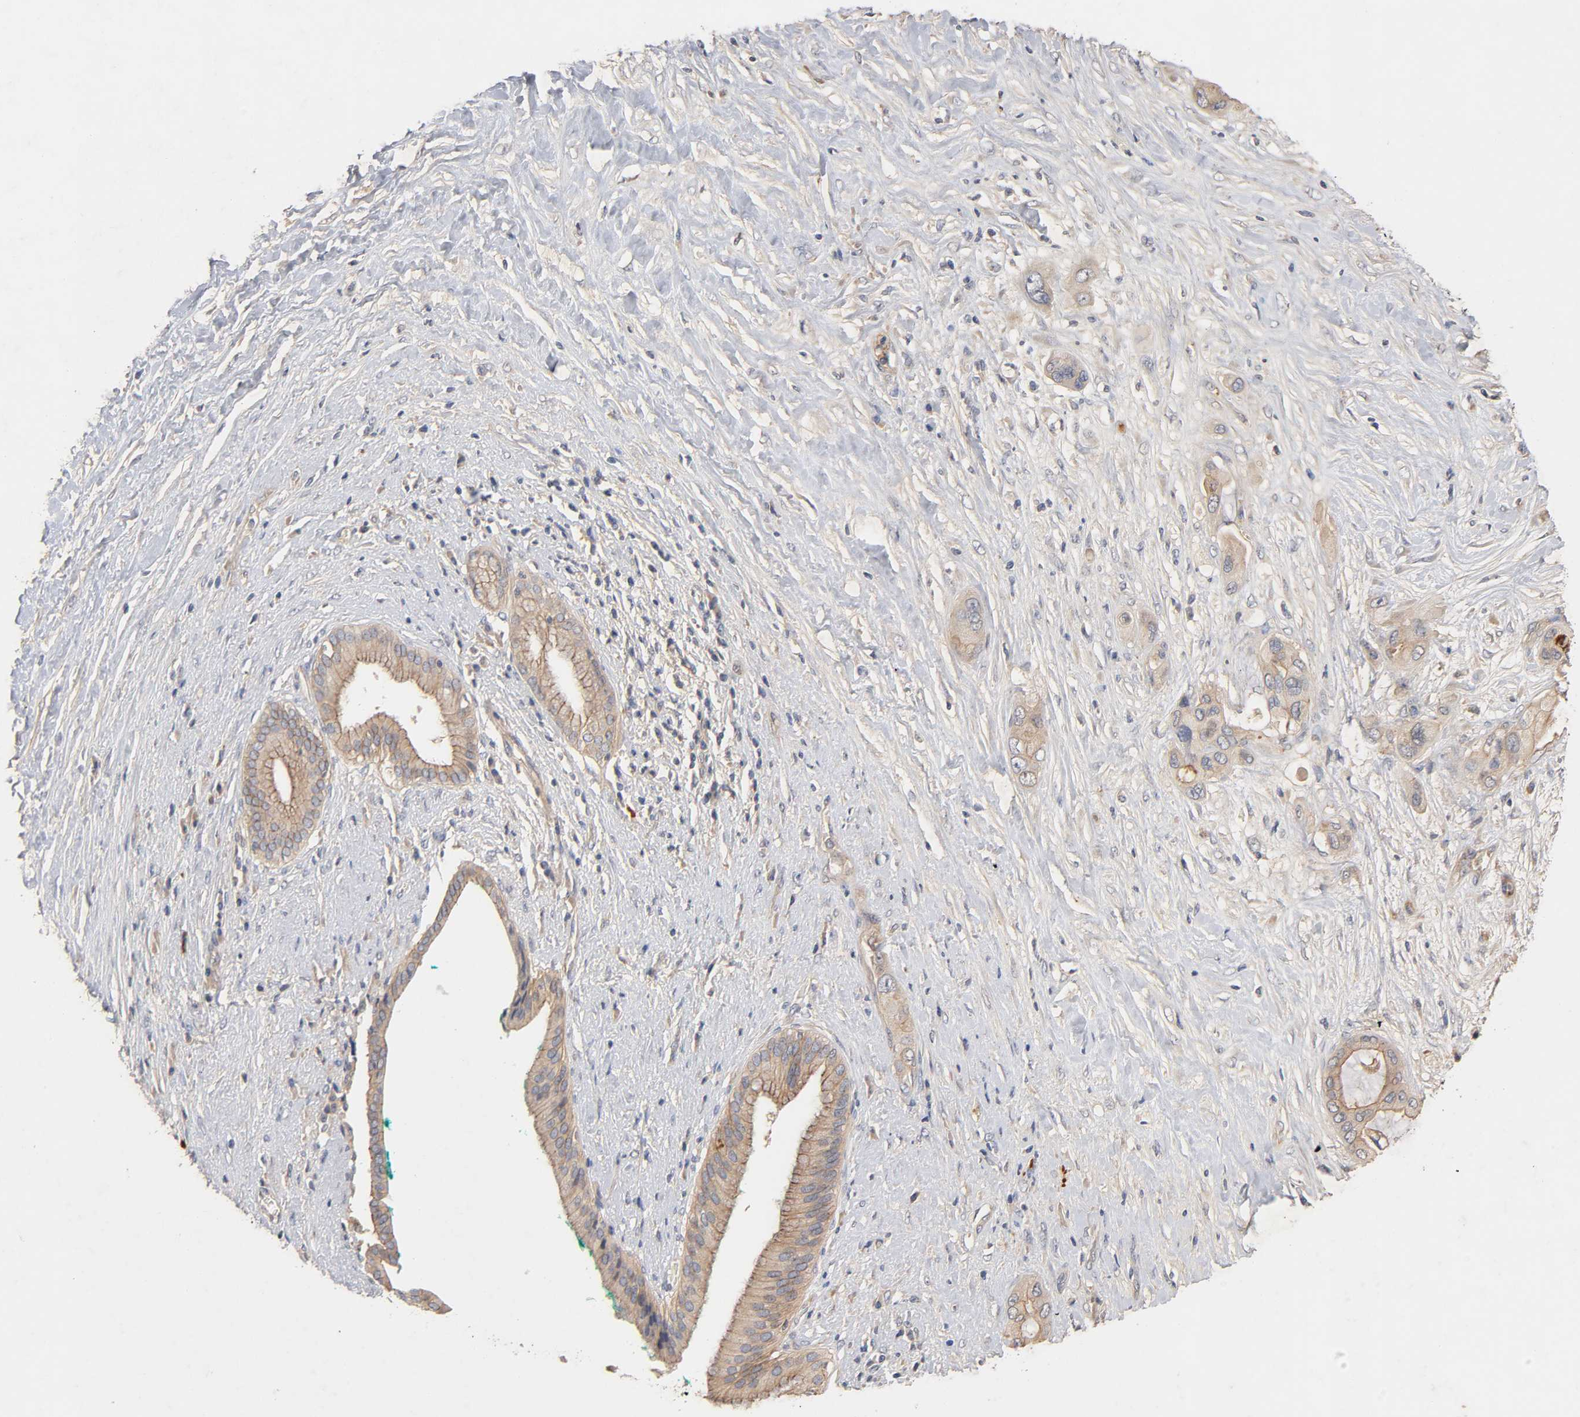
{"staining": {"intensity": "moderate", "quantity": ">75%", "location": "cytoplasmic/membranous"}, "tissue": "pancreatic cancer", "cell_type": "Tumor cells", "image_type": "cancer", "snomed": [{"axis": "morphology", "description": "Adenocarcinoma, NOS"}, {"axis": "topography", "description": "Pancreas"}], "caption": "Brown immunohistochemical staining in human pancreatic cancer (adenocarcinoma) displays moderate cytoplasmic/membranous positivity in approximately >75% of tumor cells.", "gene": "PDZD11", "patient": {"sex": "female", "age": 59}}